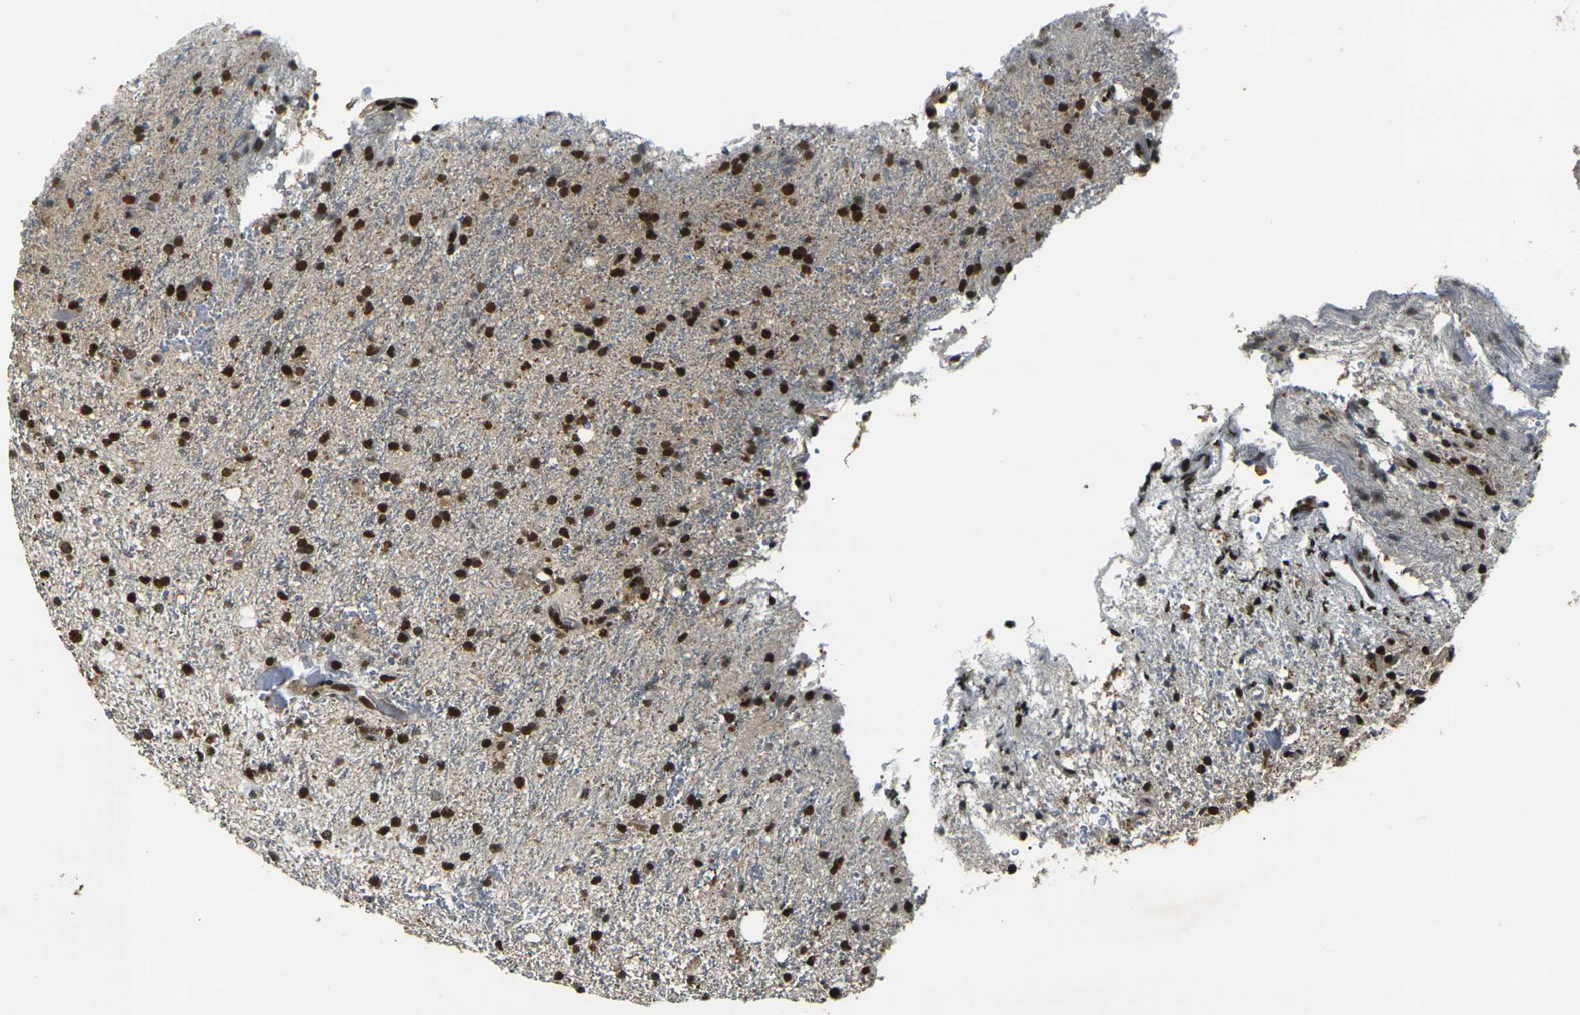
{"staining": {"intensity": "strong", "quantity": ">75%", "location": "nuclear"}, "tissue": "glioma", "cell_type": "Tumor cells", "image_type": "cancer", "snomed": [{"axis": "morphology", "description": "Glioma, malignant, High grade"}, {"axis": "topography", "description": "Brain"}], "caption": "Immunohistochemical staining of malignant glioma (high-grade) demonstrates strong nuclear protein staining in approximately >75% of tumor cells.", "gene": "ACTL6A", "patient": {"sex": "male", "age": 47}}